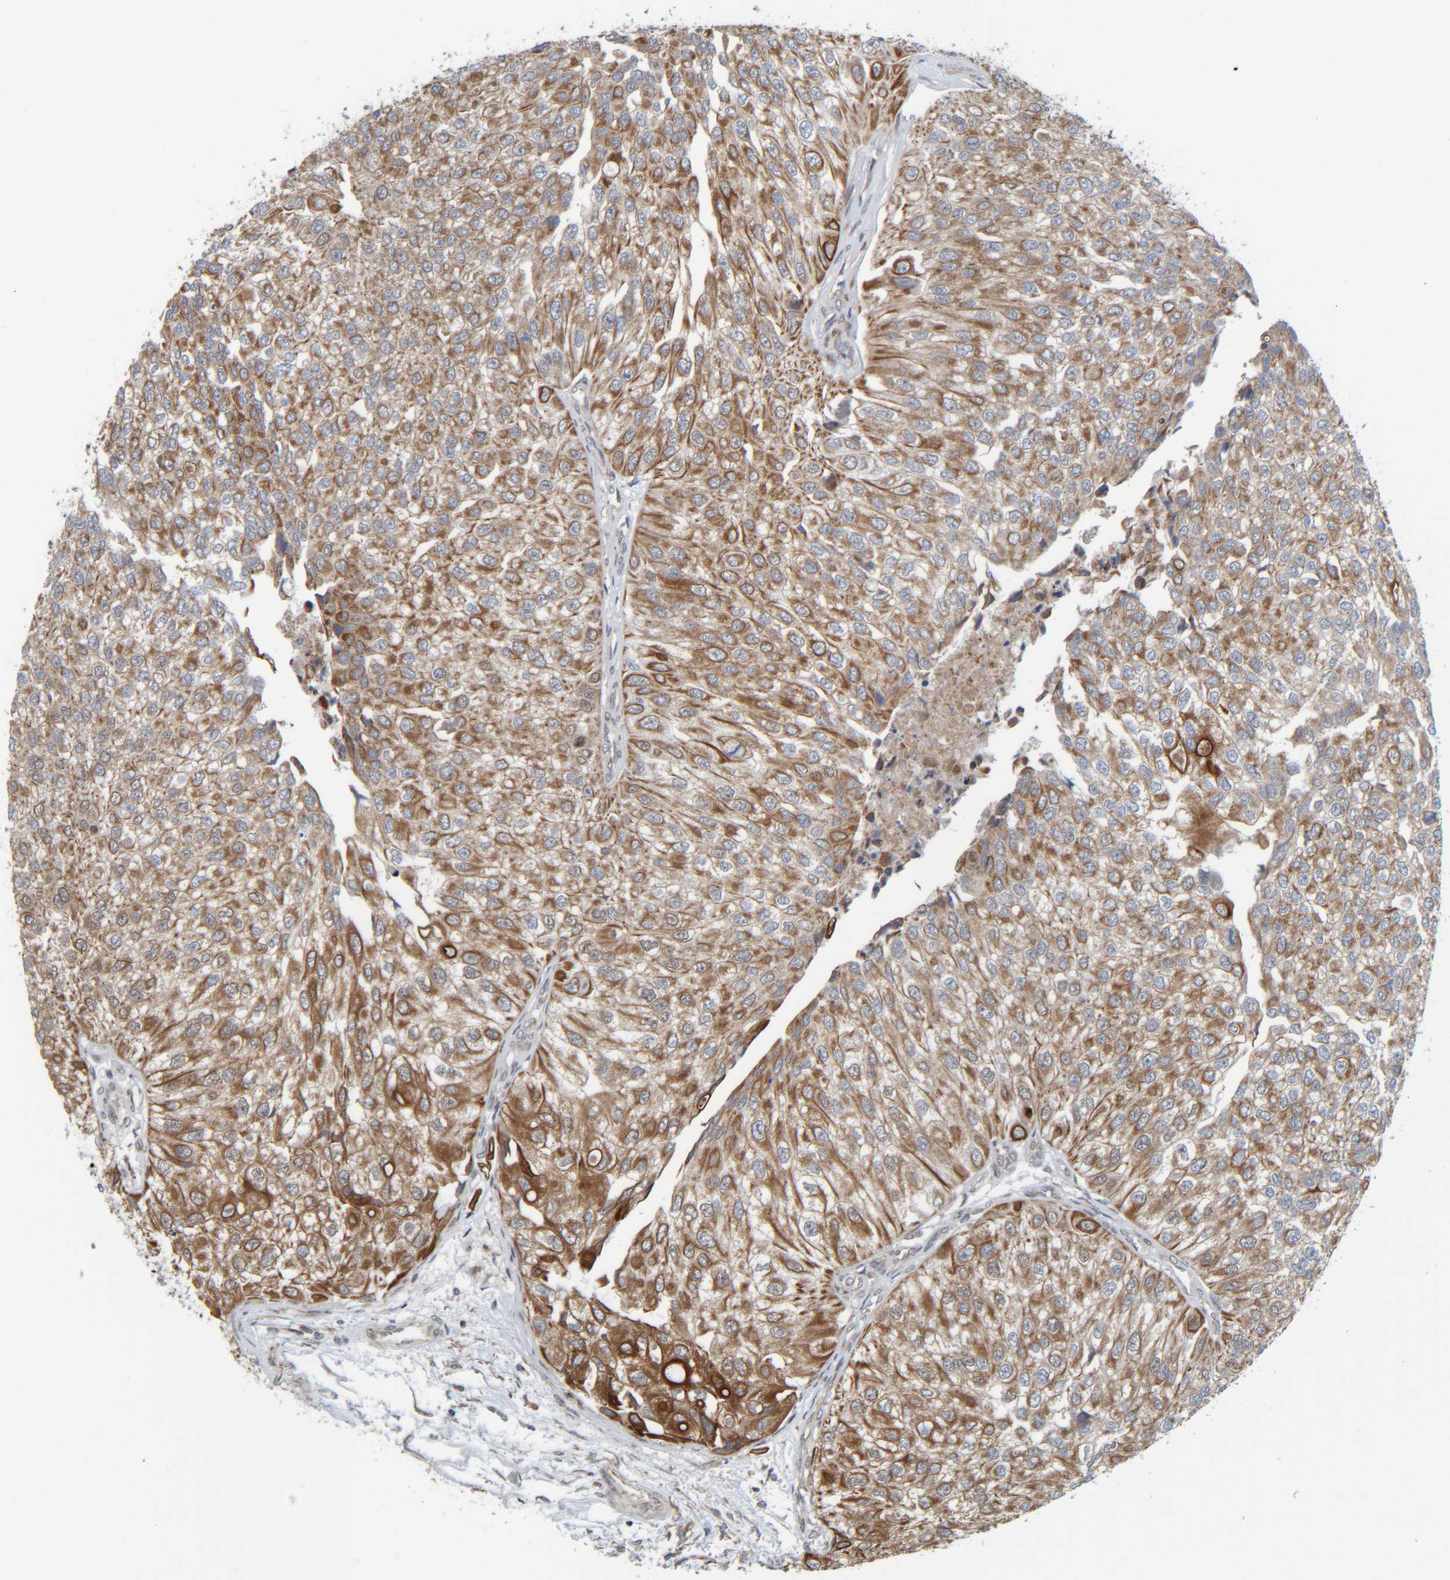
{"staining": {"intensity": "moderate", "quantity": ">75%", "location": "cytoplasmic/membranous"}, "tissue": "urothelial cancer", "cell_type": "Tumor cells", "image_type": "cancer", "snomed": [{"axis": "morphology", "description": "Urothelial carcinoma, High grade"}, {"axis": "topography", "description": "Kidney"}, {"axis": "topography", "description": "Urinary bladder"}], "caption": "Immunohistochemistry micrograph of human urothelial carcinoma (high-grade) stained for a protein (brown), which exhibits medium levels of moderate cytoplasmic/membranous positivity in approximately >75% of tumor cells.", "gene": "CCDC57", "patient": {"sex": "male", "age": 77}}